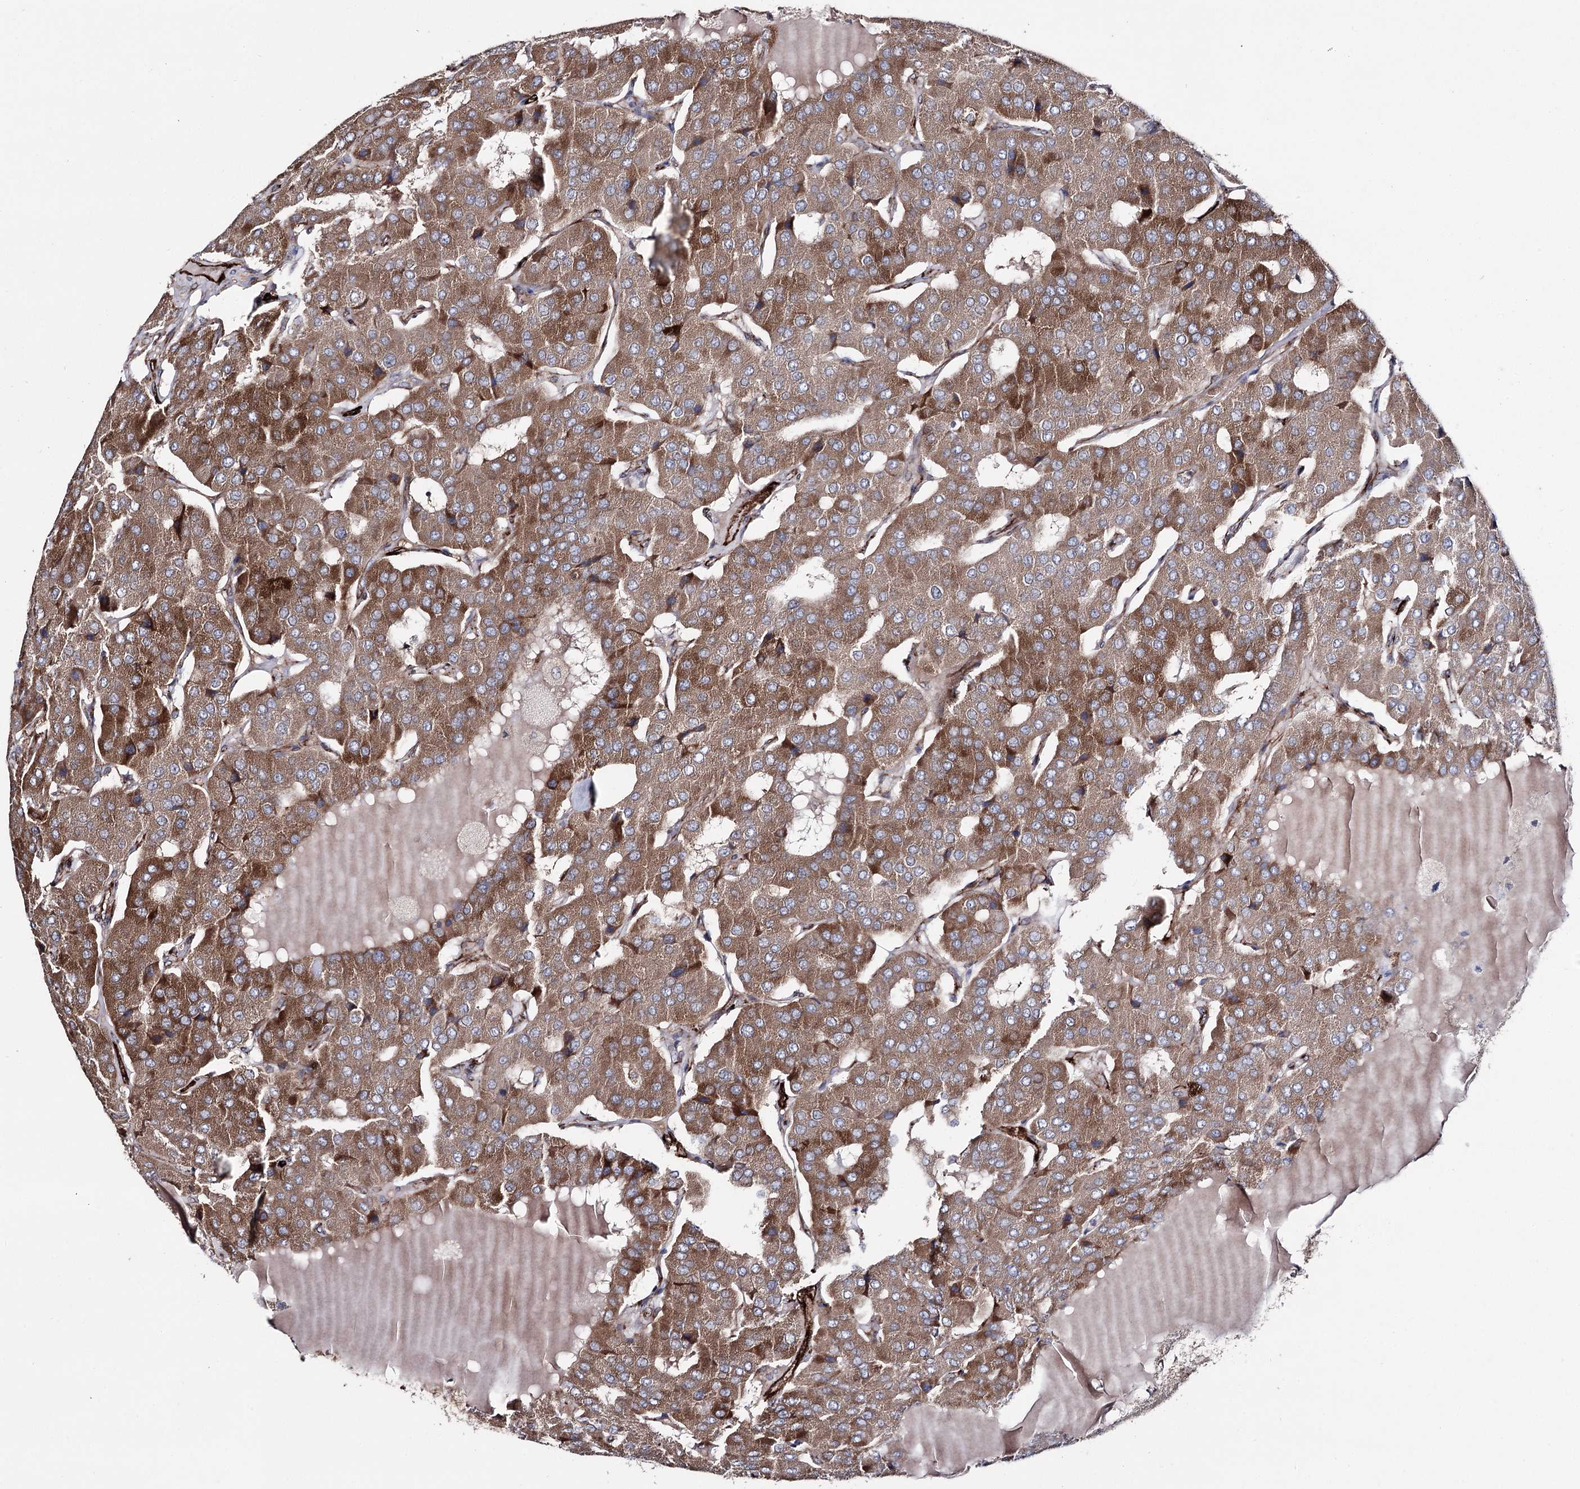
{"staining": {"intensity": "moderate", "quantity": ">75%", "location": "cytoplasmic/membranous"}, "tissue": "parathyroid gland", "cell_type": "Glandular cells", "image_type": "normal", "snomed": [{"axis": "morphology", "description": "Normal tissue, NOS"}, {"axis": "morphology", "description": "Adenoma, NOS"}, {"axis": "topography", "description": "Parathyroid gland"}], "caption": "This image demonstrates immunohistochemistry (IHC) staining of normal parathyroid gland, with medium moderate cytoplasmic/membranous expression in about >75% of glandular cells.", "gene": "MIB1", "patient": {"sex": "female", "age": 86}}